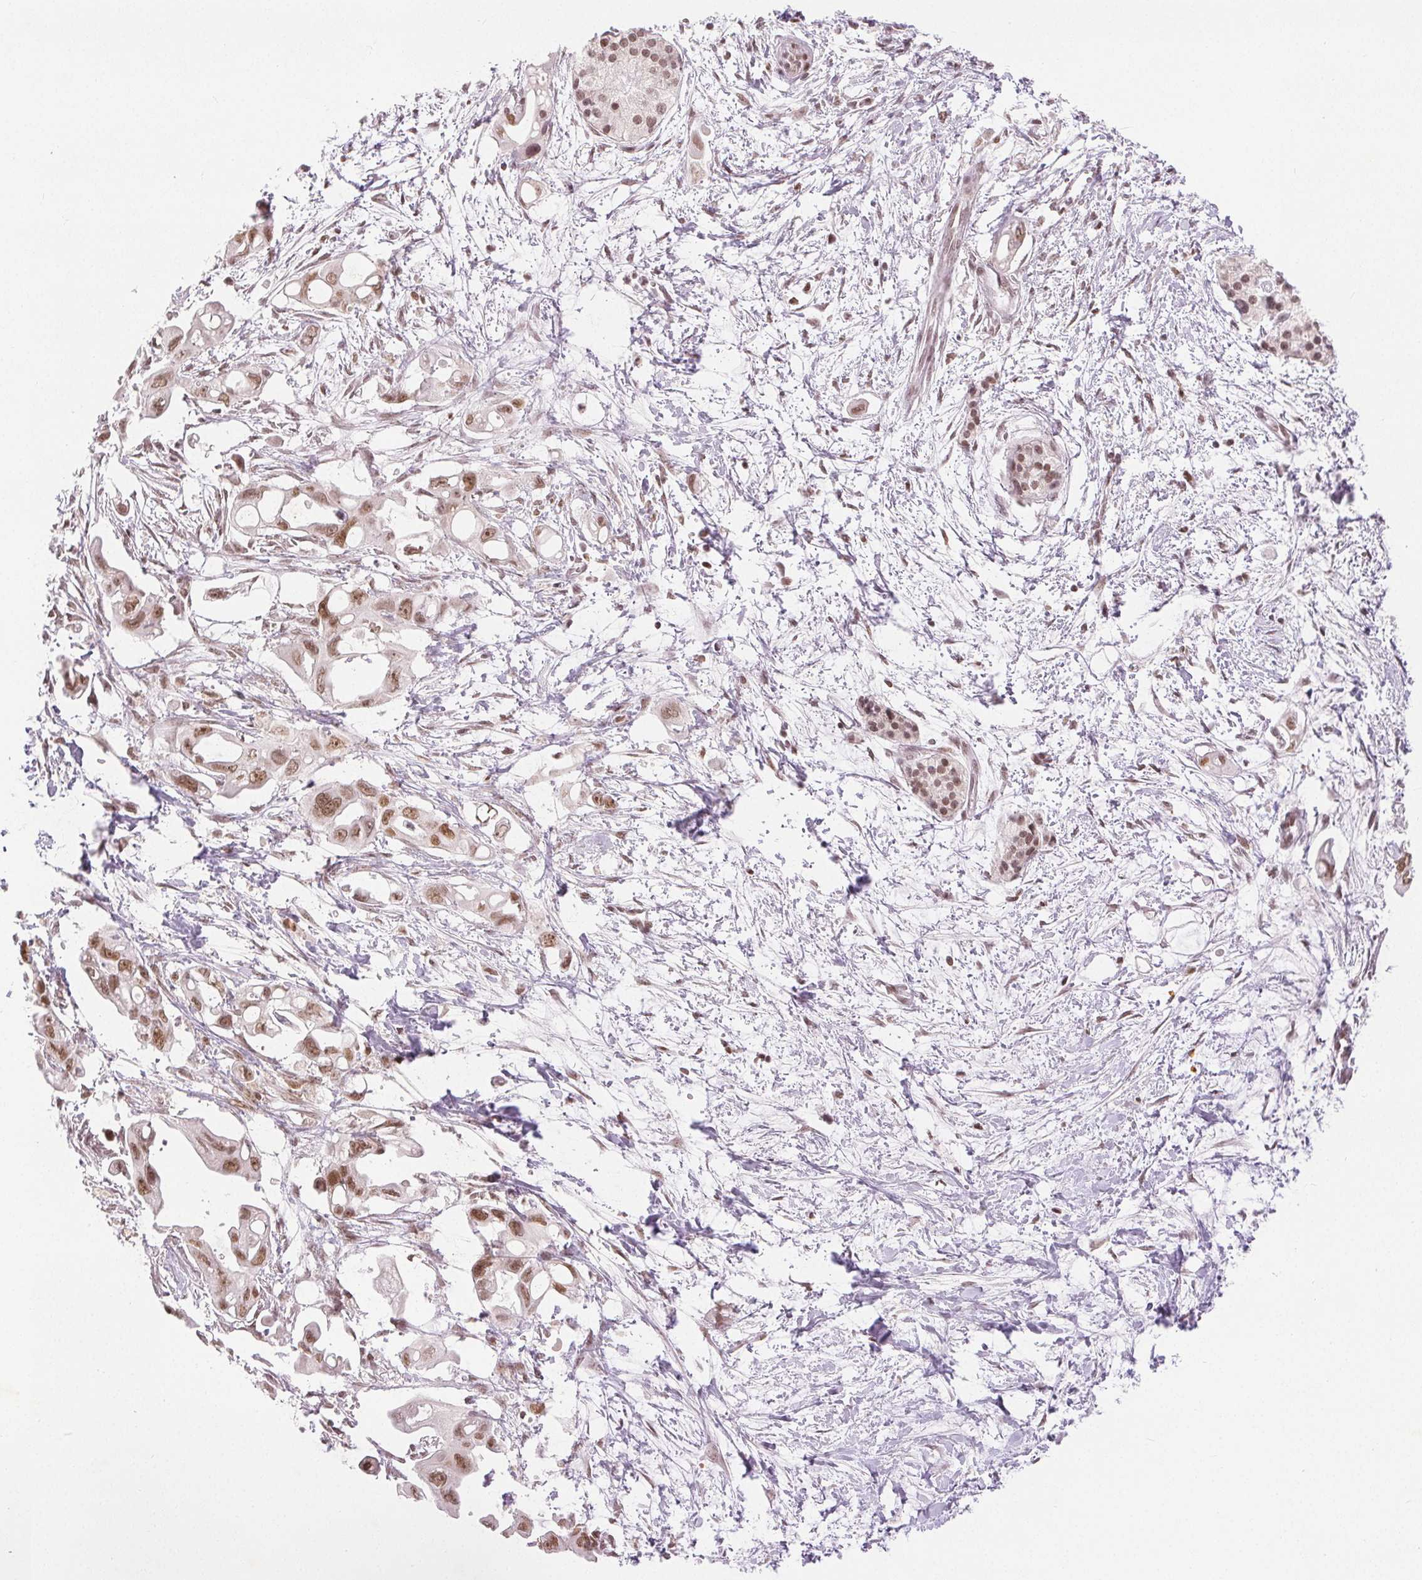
{"staining": {"intensity": "moderate", "quantity": ">75%", "location": "nuclear"}, "tissue": "pancreatic cancer", "cell_type": "Tumor cells", "image_type": "cancer", "snomed": [{"axis": "morphology", "description": "Adenocarcinoma, NOS"}, {"axis": "topography", "description": "Pancreas"}], "caption": "Human pancreatic cancer (adenocarcinoma) stained for a protein (brown) reveals moderate nuclear positive expression in about >75% of tumor cells.", "gene": "DEK", "patient": {"sex": "male", "age": 61}}